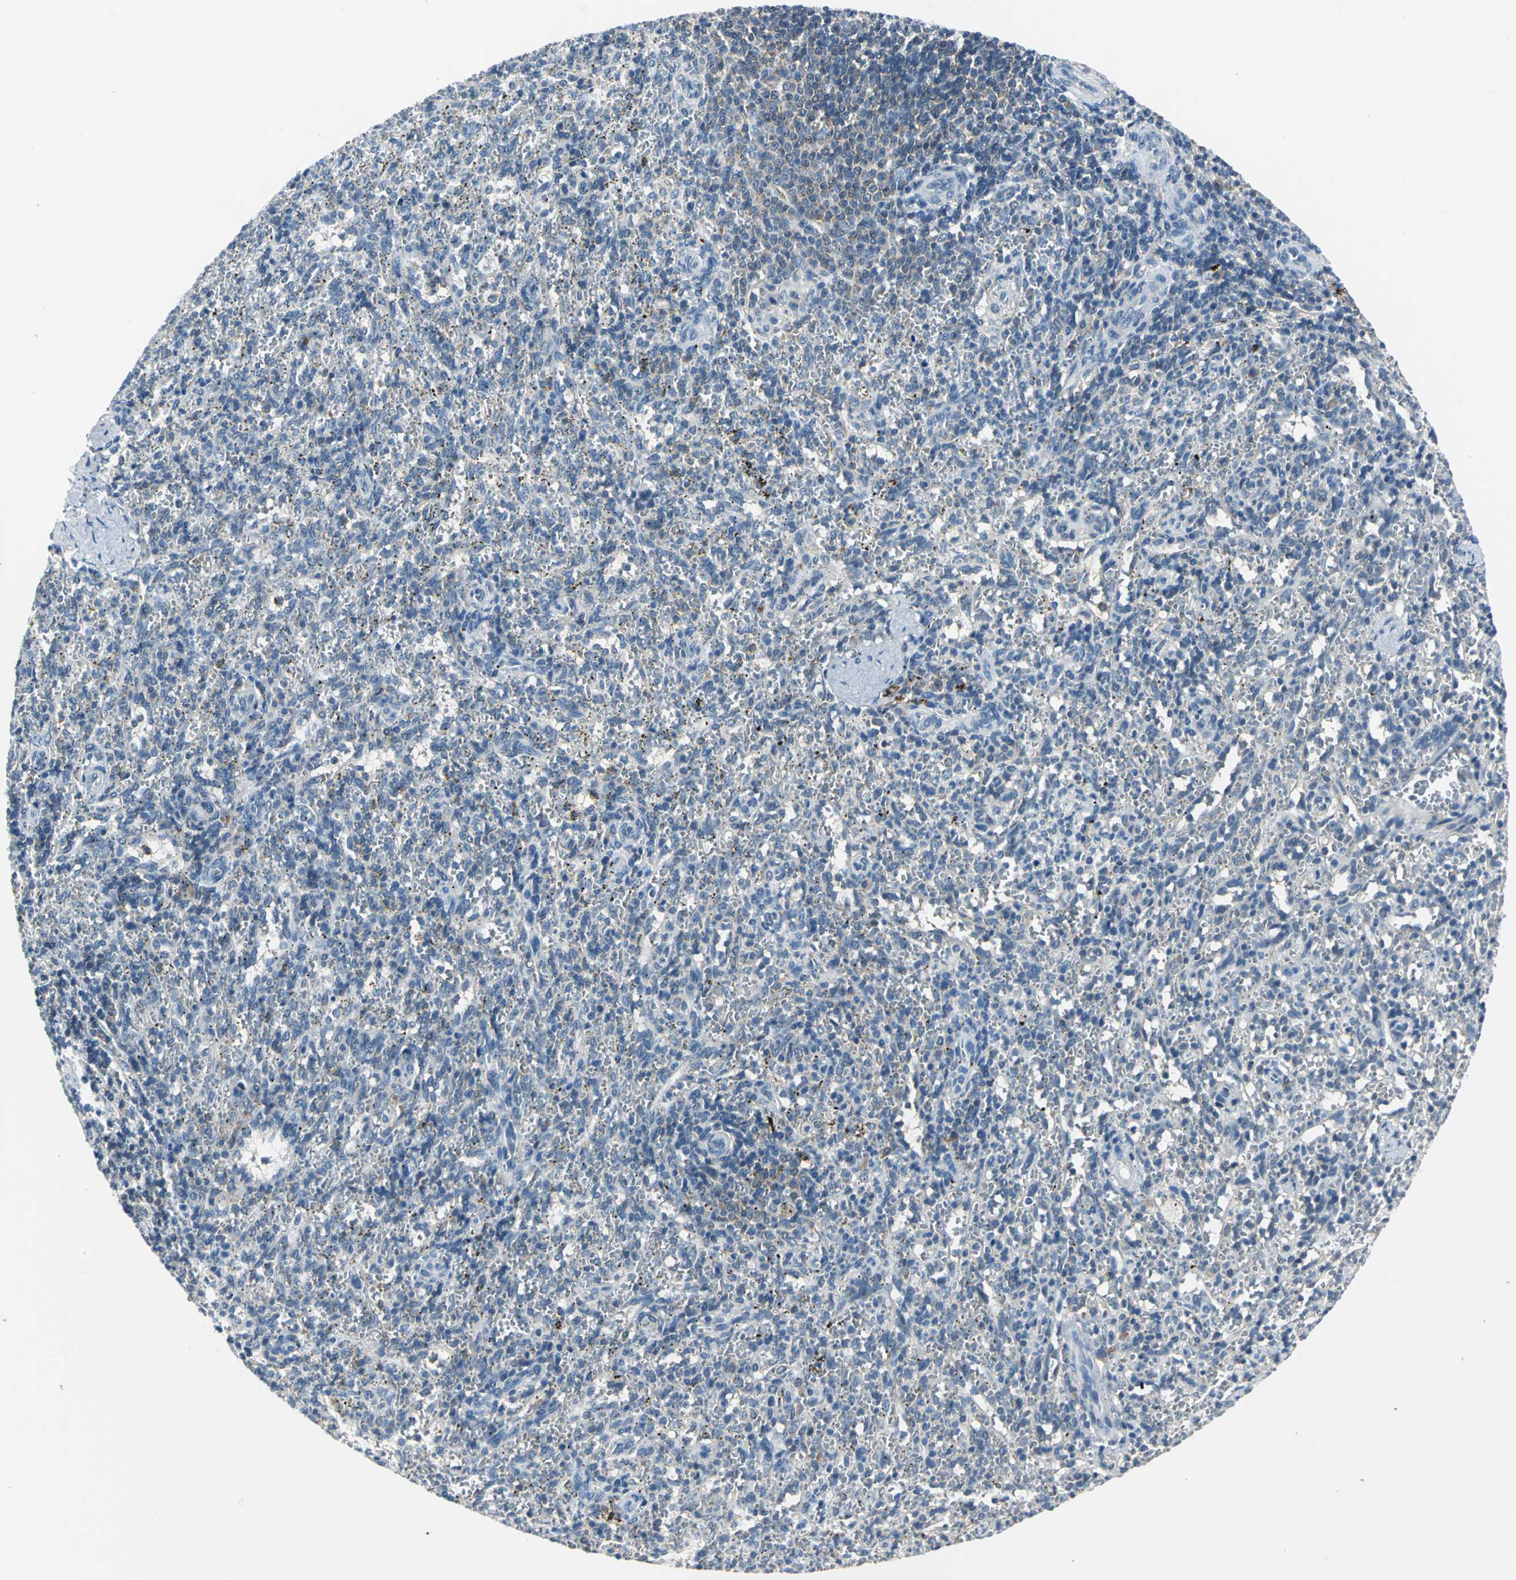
{"staining": {"intensity": "negative", "quantity": "none", "location": "none"}, "tissue": "spleen", "cell_type": "Cells in red pulp", "image_type": "normal", "snomed": [{"axis": "morphology", "description": "Normal tissue, NOS"}, {"axis": "topography", "description": "Spleen"}], "caption": "Cells in red pulp show no significant protein positivity in benign spleen.", "gene": "ZNF415", "patient": {"sex": "female", "age": 10}}